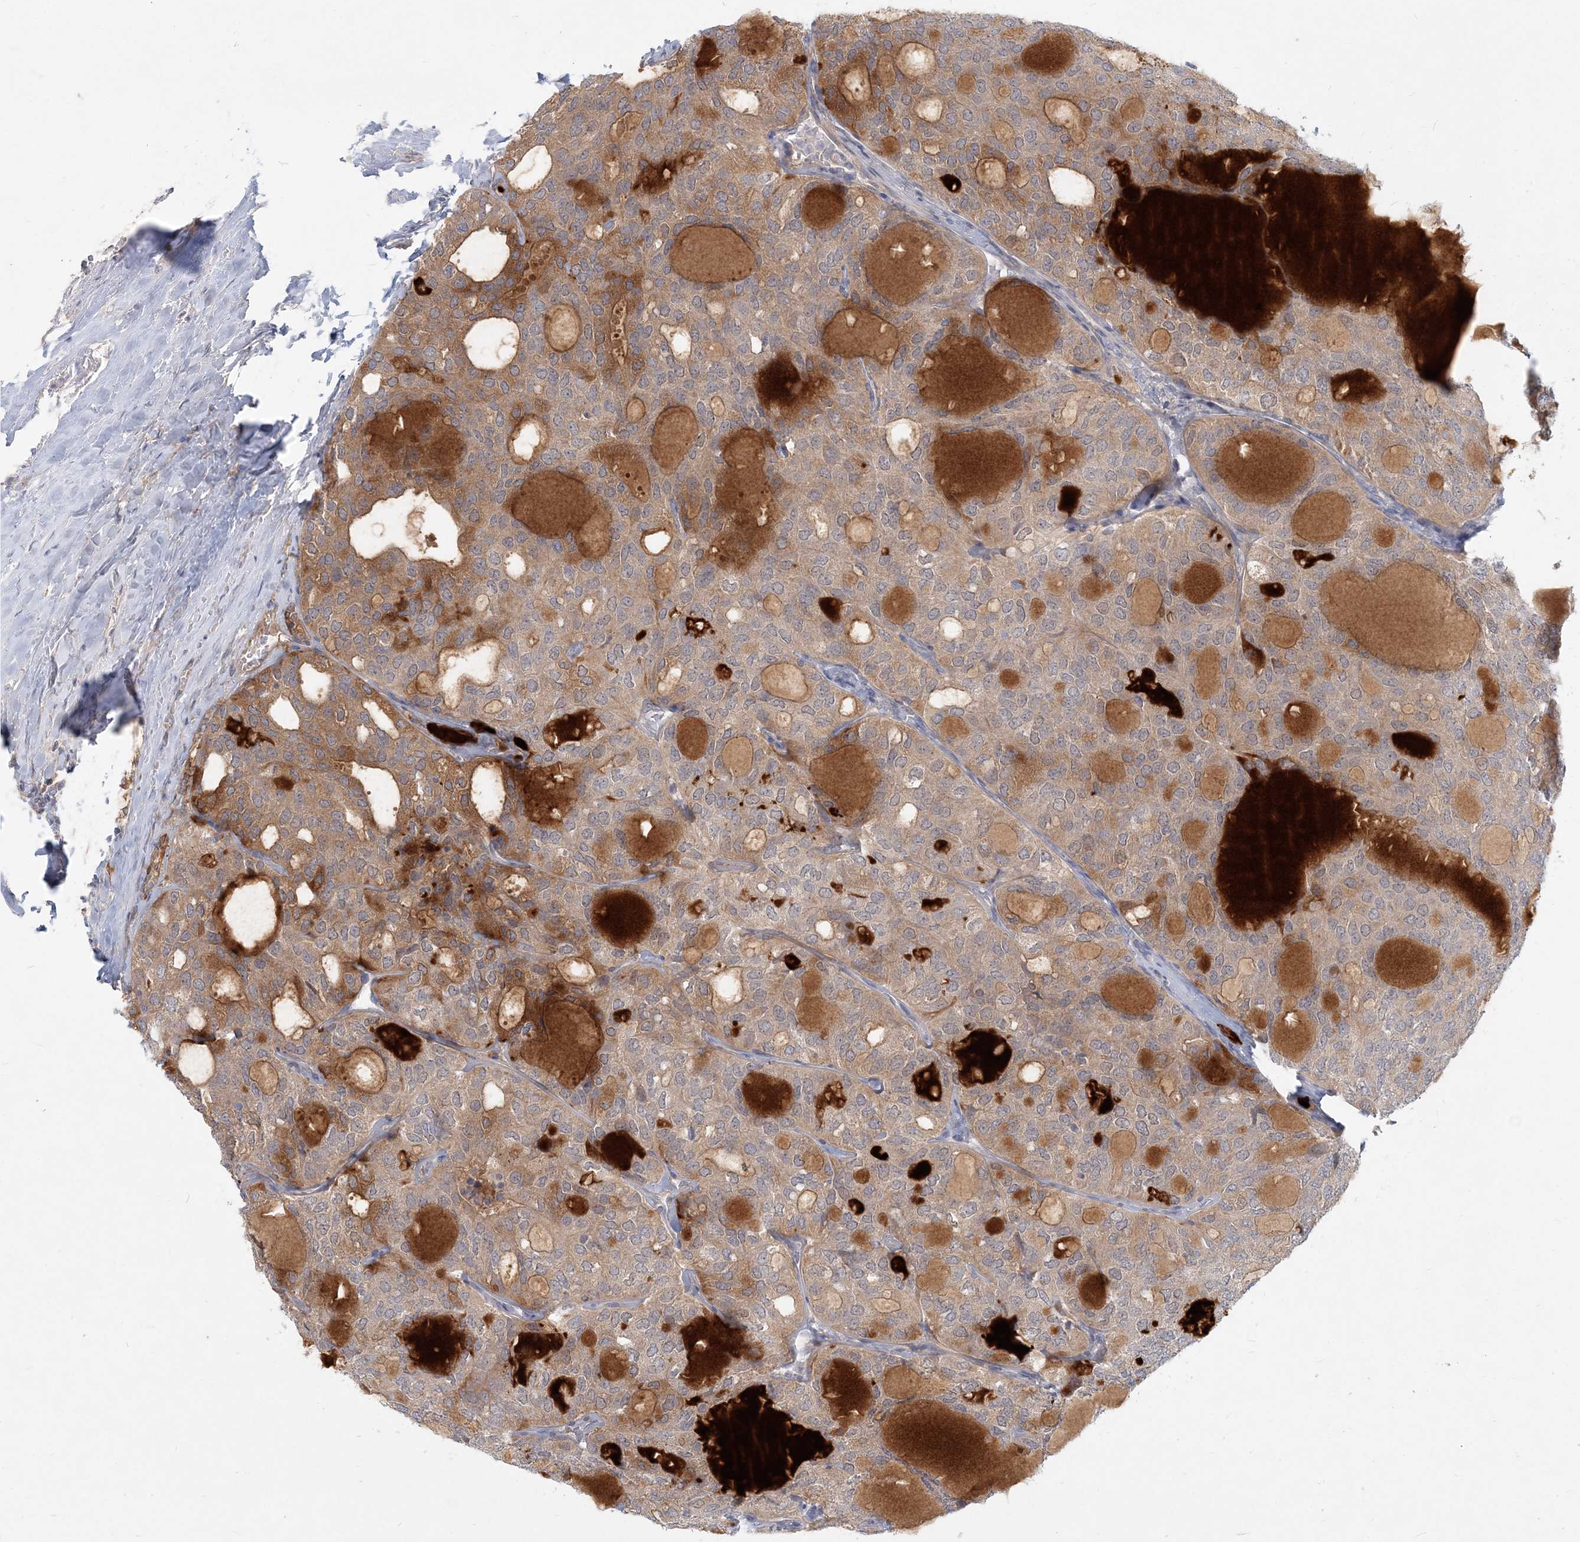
{"staining": {"intensity": "weak", "quantity": "<25%", "location": "cytoplasmic/membranous"}, "tissue": "thyroid cancer", "cell_type": "Tumor cells", "image_type": "cancer", "snomed": [{"axis": "morphology", "description": "Follicular adenoma carcinoma, NOS"}, {"axis": "topography", "description": "Thyroid gland"}], "caption": "High power microscopy photomicrograph of an immunohistochemistry image of thyroid follicular adenoma carcinoma, revealing no significant positivity in tumor cells.", "gene": "GMPPA", "patient": {"sex": "male", "age": 75}}